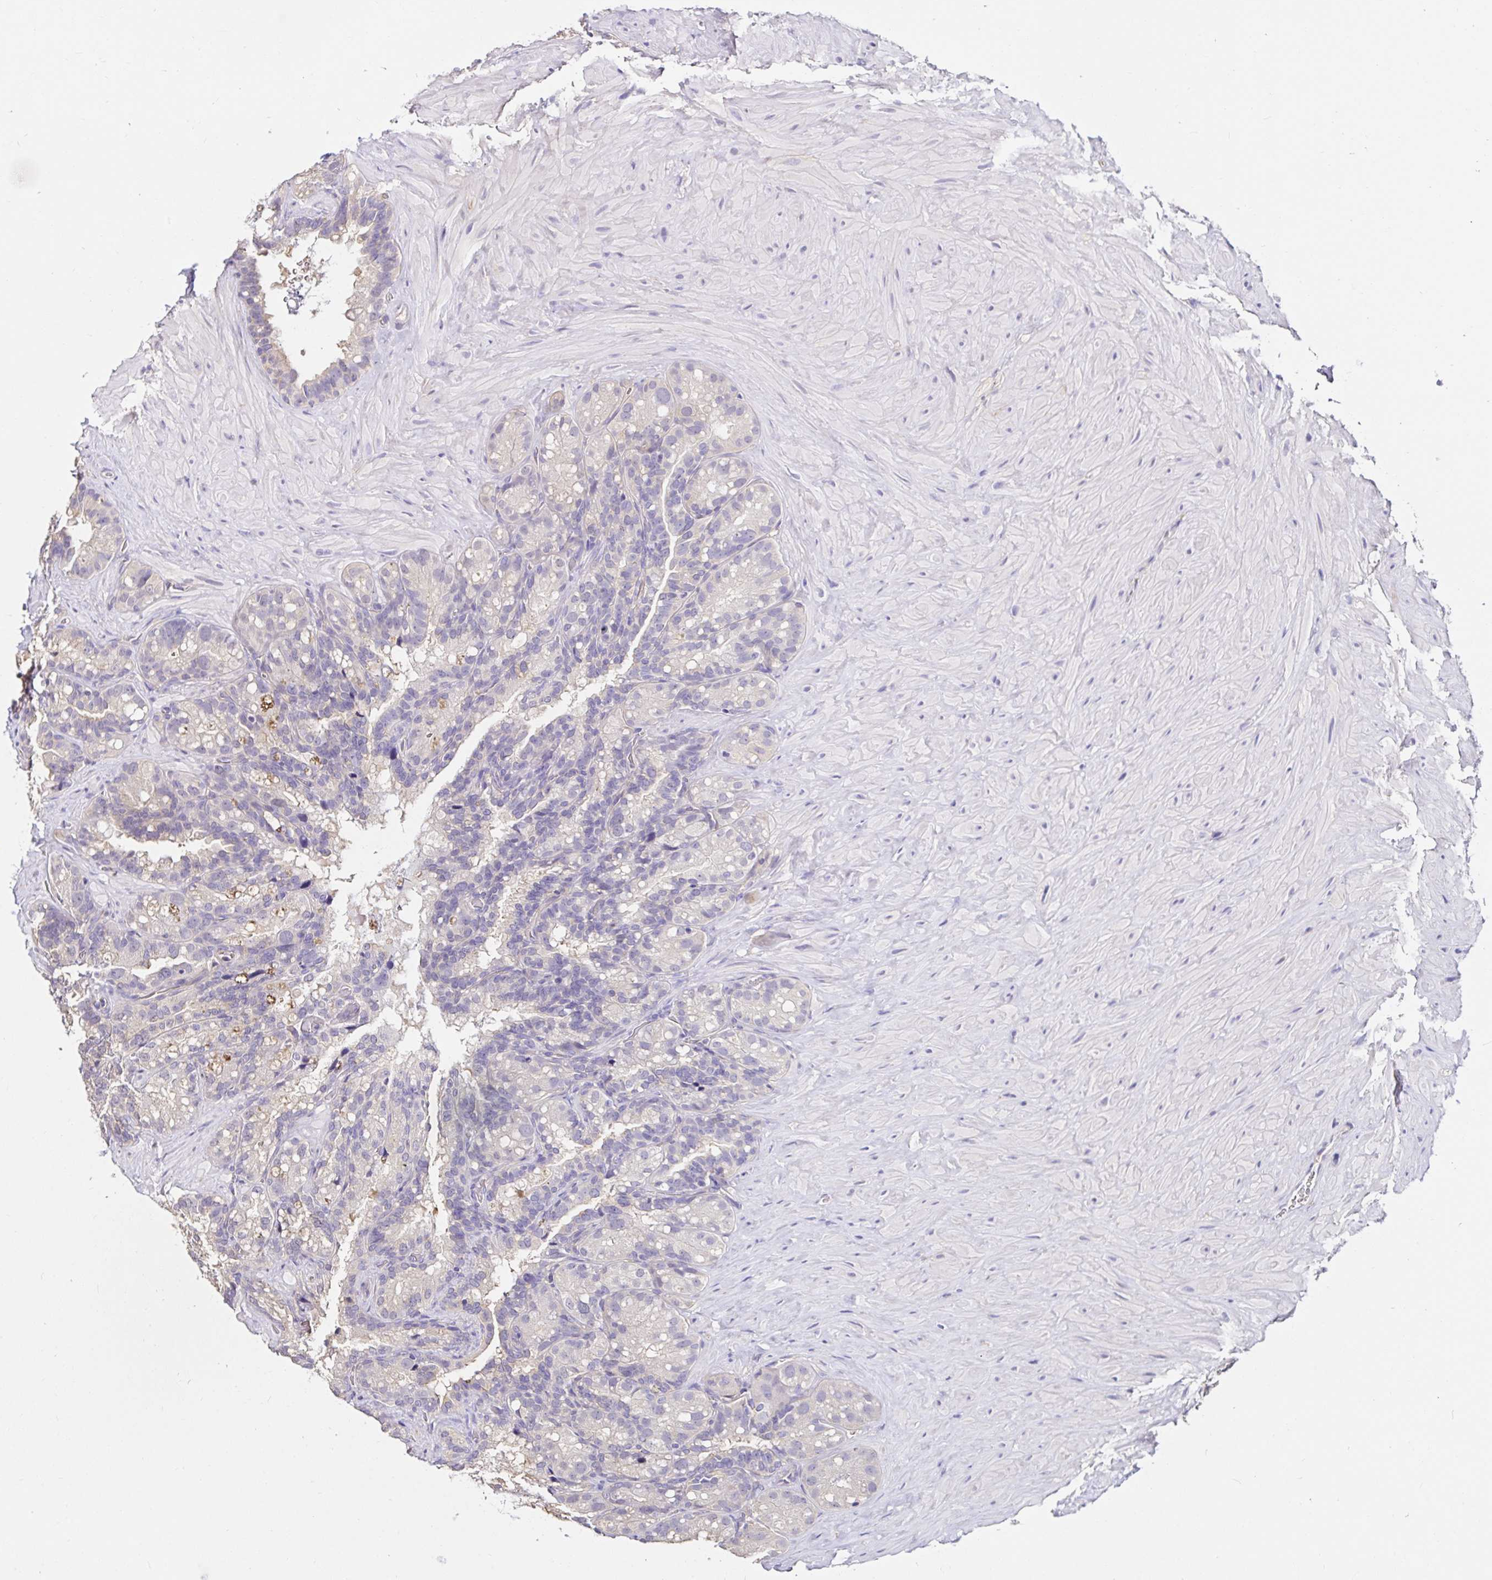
{"staining": {"intensity": "negative", "quantity": "none", "location": "none"}, "tissue": "seminal vesicle", "cell_type": "Glandular cells", "image_type": "normal", "snomed": [{"axis": "morphology", "description": "Normal tissue, NOS"}, {"axis": "topography", "description": "Seminal veicle"}], "caption": "Glandular cells show no significant protein staining in benign seminal vesicle. (DAB immunohistochemistry with hematoxylin counter stain).", "gene": "RSRP1", "patient": {"sex": "male", "age": 60}}